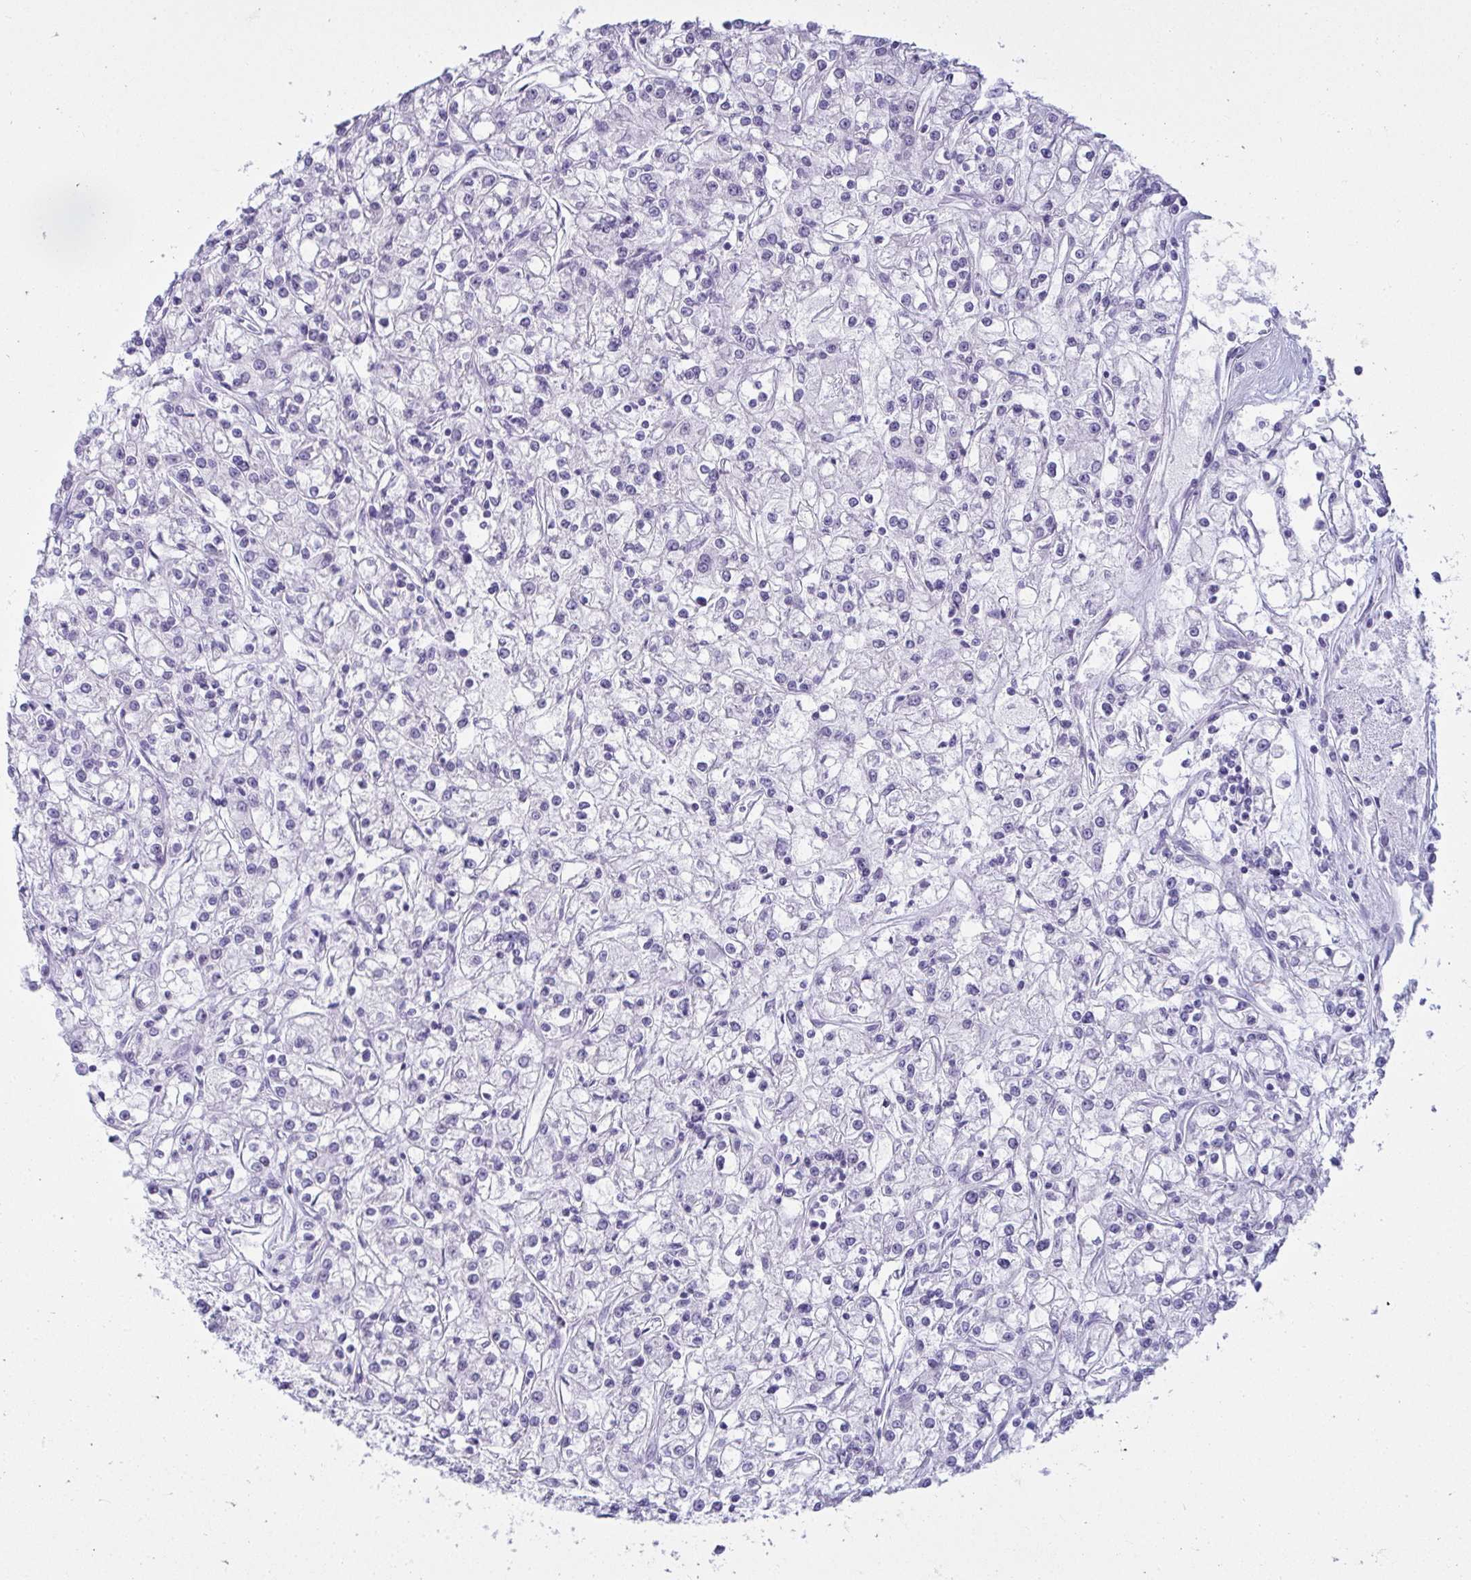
{"staining": {"intensity": "negative", "quantity": "none", "location": "none"}, "tissue": "renal cancer", "cell_type": "Tumor cells", "image_type": "cancer", "snomed": [{"axis": "morphology", "description": "Adenocarcinoma, NOS"}, {"axis": "topography", "description": "Kidney"}], "caption": "Tumor cells are negative for protein expression in human adenocarcinoma (renal). Brightfield microscopy of immunohistochemistry (IHC) stained with DAB (3,3'-diaminobenzidine) (brown) and hematoxylin (blue), captured at high magnification.", "gene": "CLGN", "patient": {"sex": "female", "age": 59}}